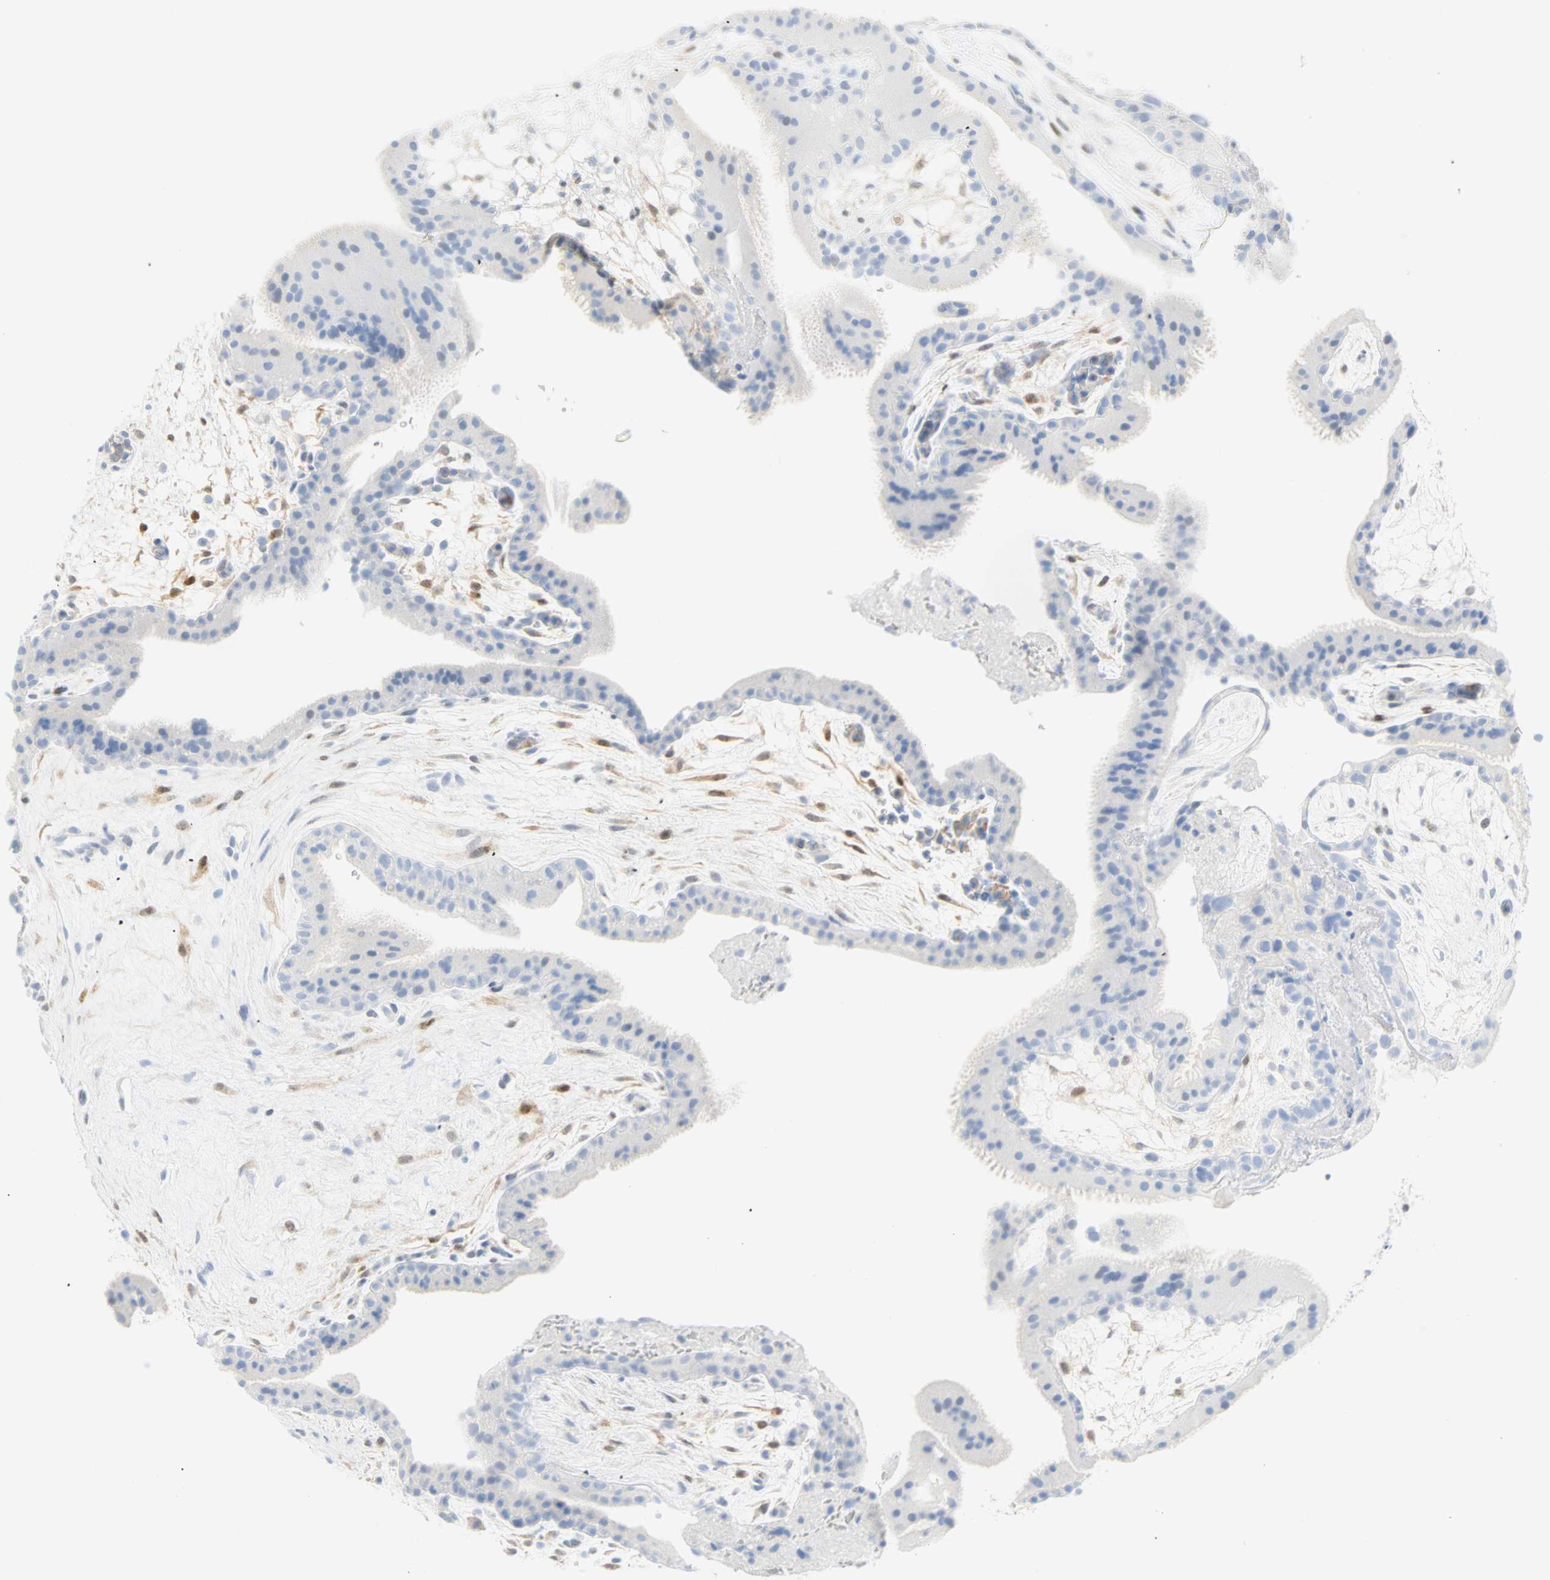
{"staining": {"intensity": "negative", "quantity": "none", "location": "none"}, "tissue": "placenta", "cell_type": "Trophoblastic cells", "image_type": "normal", "snomed": [{"axis": "morphology", "description": "Normal tissue, NOS"}, {"axis": "topography", "description": "Placenta"}], "caption": "This is a histopathology image of immunohistochemistry (IHC) staining of unremarkable placenta, which shows no positivity in trophoblastic cells. (Stains: DAB (3,3'-diaminobenzidine) immunohistochemistry (IHC) with hematoxylin counter stain, Microscopy: brightfield microscopy at high magnification).", "gene": "SELENBP1", "patient": {"sex": "female", "age": 19}}